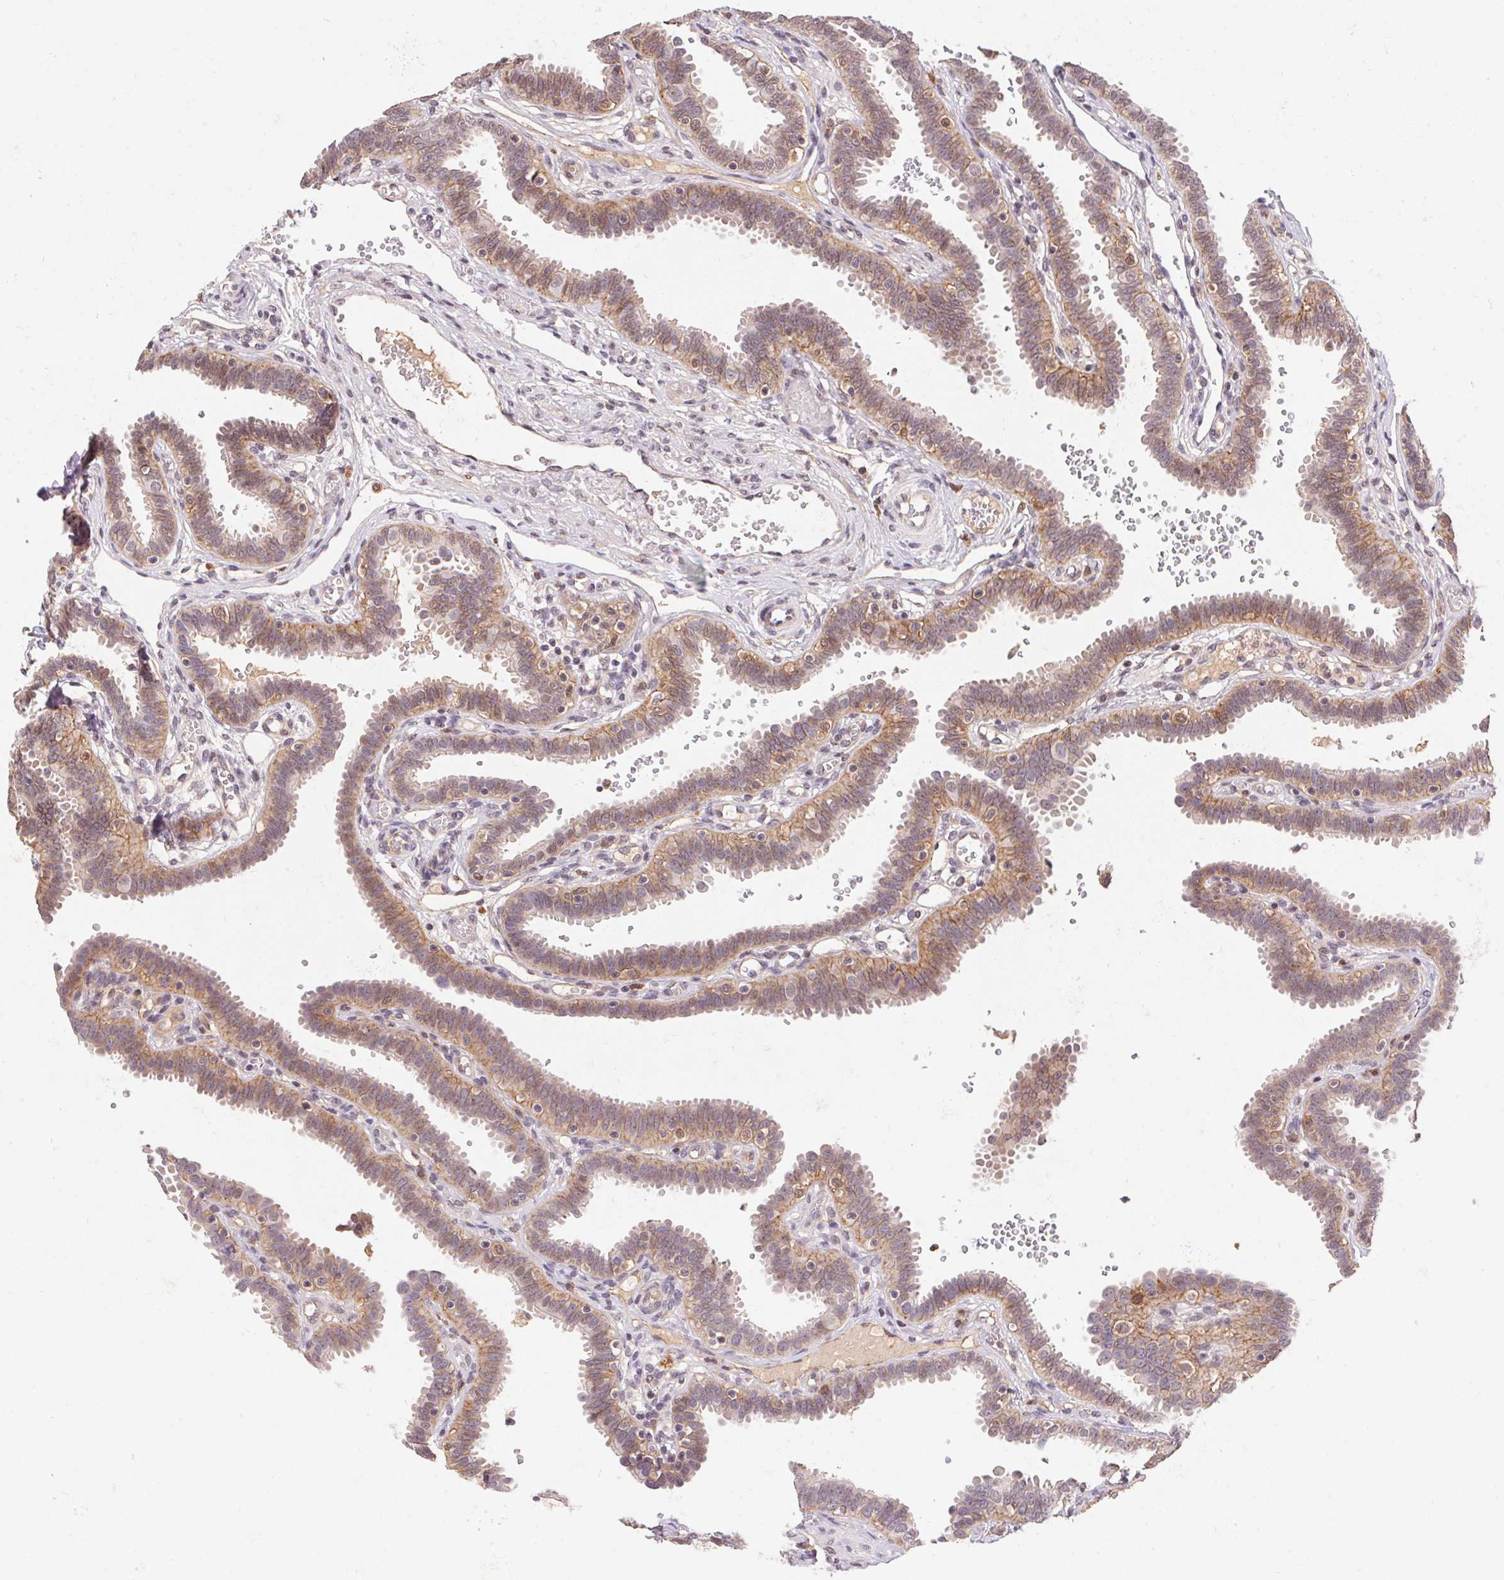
{"staining": {"intensity": "weak", "quantity": "25%-75%", "location": "cytoplasmic/membranous"}, "tissue": "fallopian tube", "cell_type": "Glandular cells", "image_type": "normal", "snomed": [{"axis": "morphology", "description": "Normal tissue, NOS"}, {"axis": "topography", "description": "Fallopian tube"}], "caption": "IHC (DAB) staining of unremarkable fallopian tube demonstrates weak cytoplasmic/membranous protein staining in approximately 25%-75% of glandular cells. Nuclei are stained in blue.", "gene": "SLC52A2", "patient": {"sex": "female", "age": 37}}